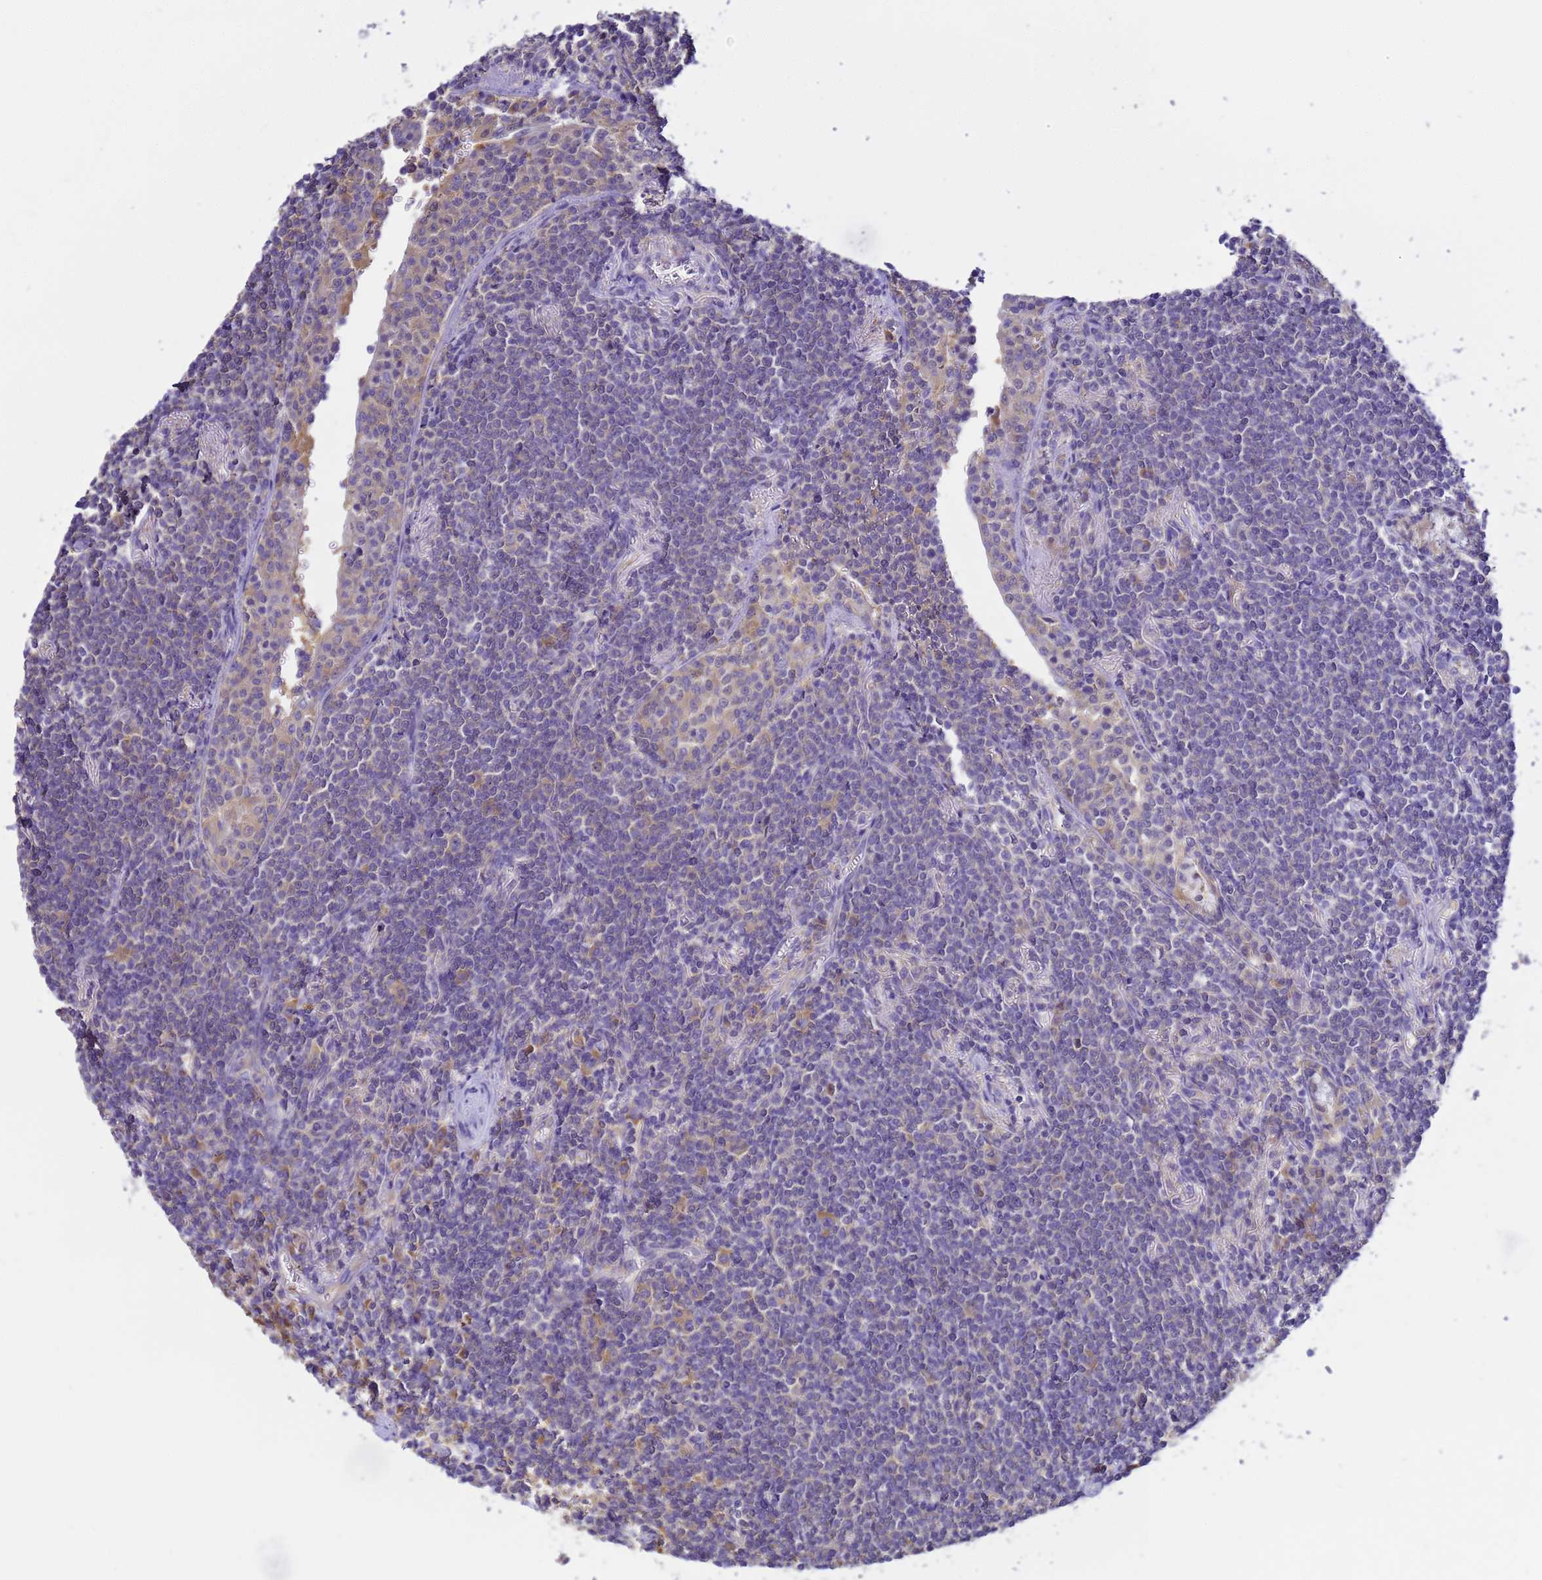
{"staining": {"intensity": "weak", "quantity": "<25%", "location": "cytoplasmic/membranous"}, "tissue": "lymphoma", "cell_type": "Tumor cells", "image_type": "cancer", "snomed": [{"axis": "morphology", "description": "Malignant lymphoma, non-Hodgkin's type, Low grade"}, {"axis": "topography", "description": "Lung"}], "caption": "Tumor cells show no significant staining in lymphoma. (Stains: DAB (3,3'-diaminobenzidine) immunohistochemistry (IHC) with hematoxylin counter stain, Microscopy: brightfield microscopy at high magnification).", "gene": "NARS1", "patient": {"sex": "female", "age": 71}}